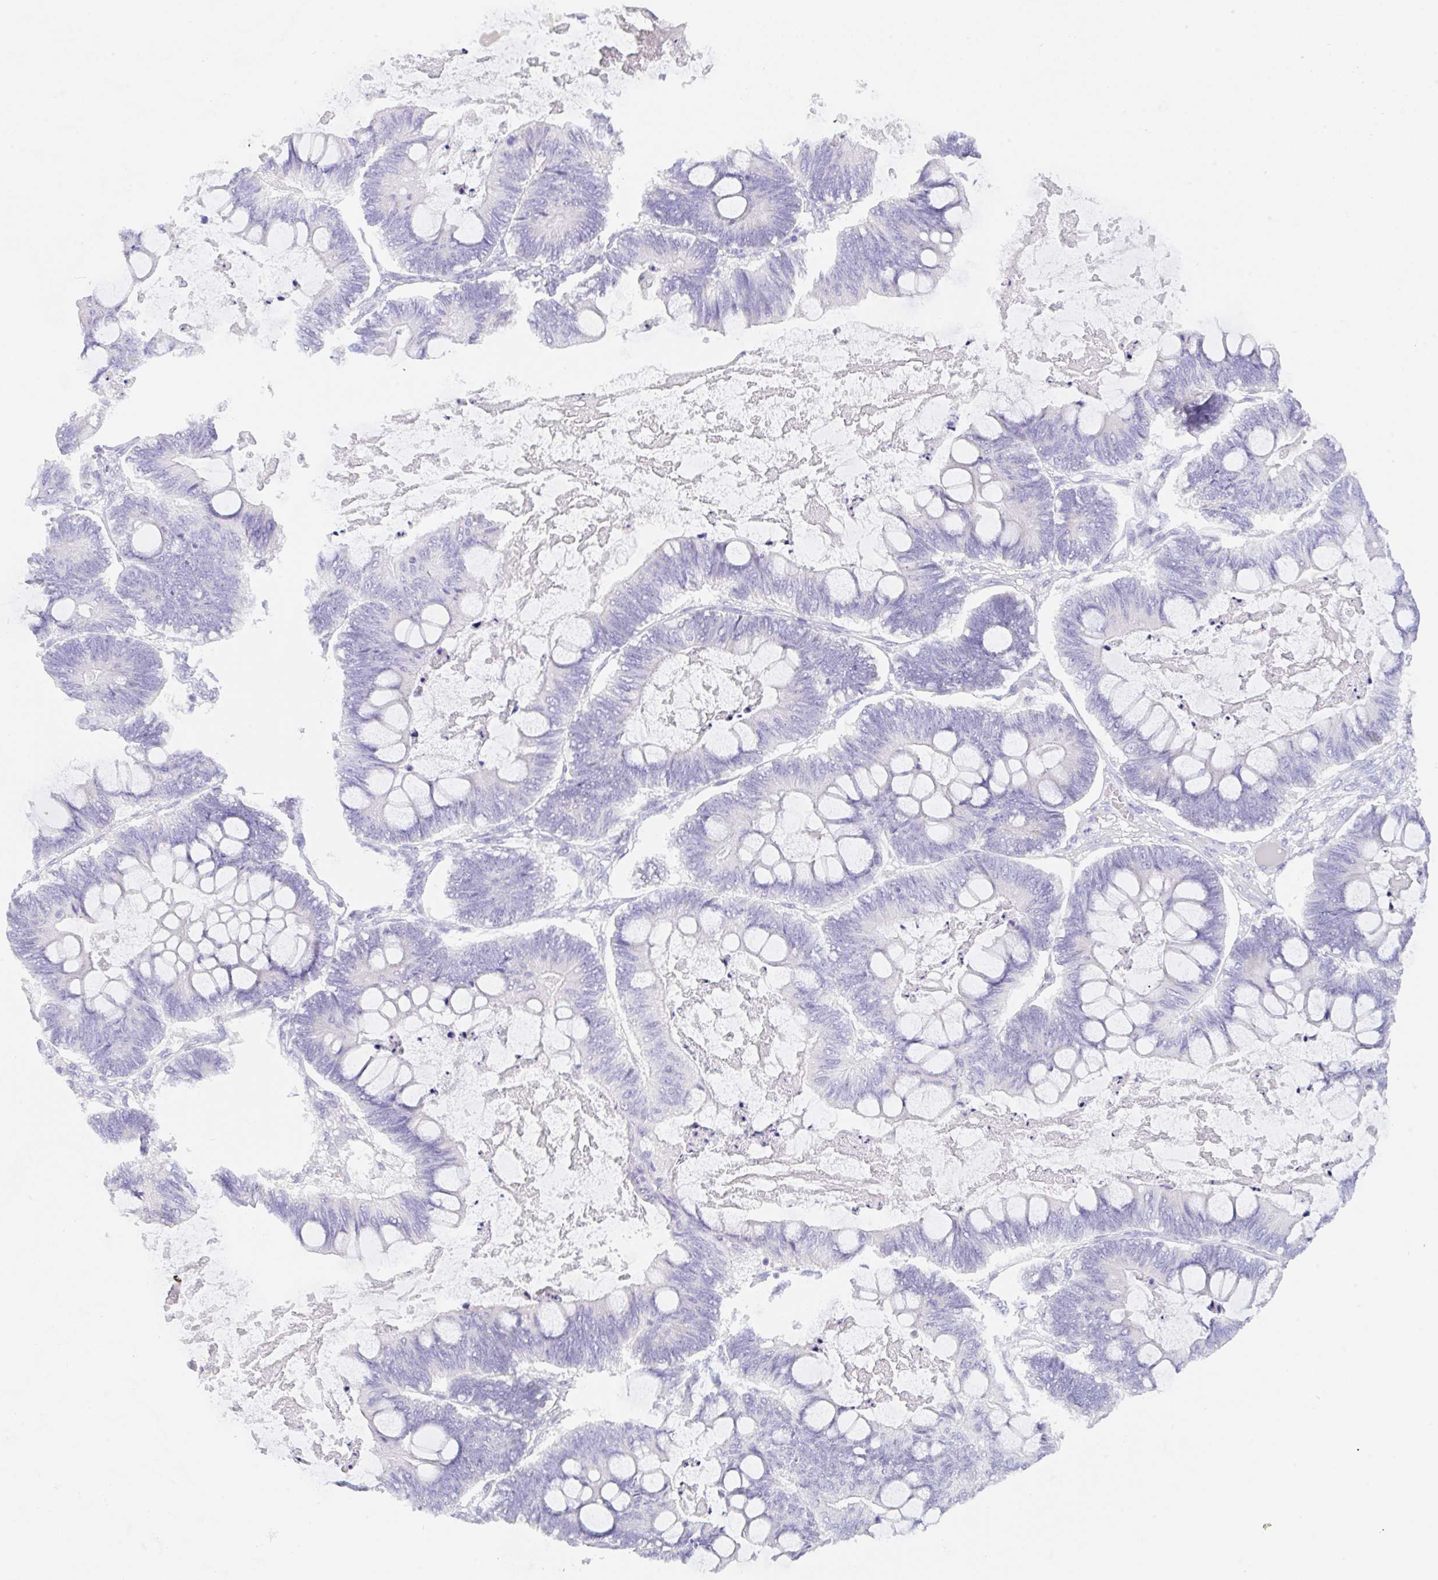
{"staining": {"intensity": "negative", "quantity": "none", "location": "none"}, "tissue": "ovarian cancer", "cell_type": "Tumor cells", "image_type": "cancer", "snomed": [{"axis": "morphology", "description": "Cystadenocarcinoma, mucinous, NOS"}, {"axis": "topography", "description": "Ovary"}], "caption": "DAB (3,3'-diaminobenzidine) immunohistochemical staining of human ovarian cancer exhibits no significant positivity in tumor cells.", "gene": "KLK8", "patient": {"sex": "female", "age": 61}}